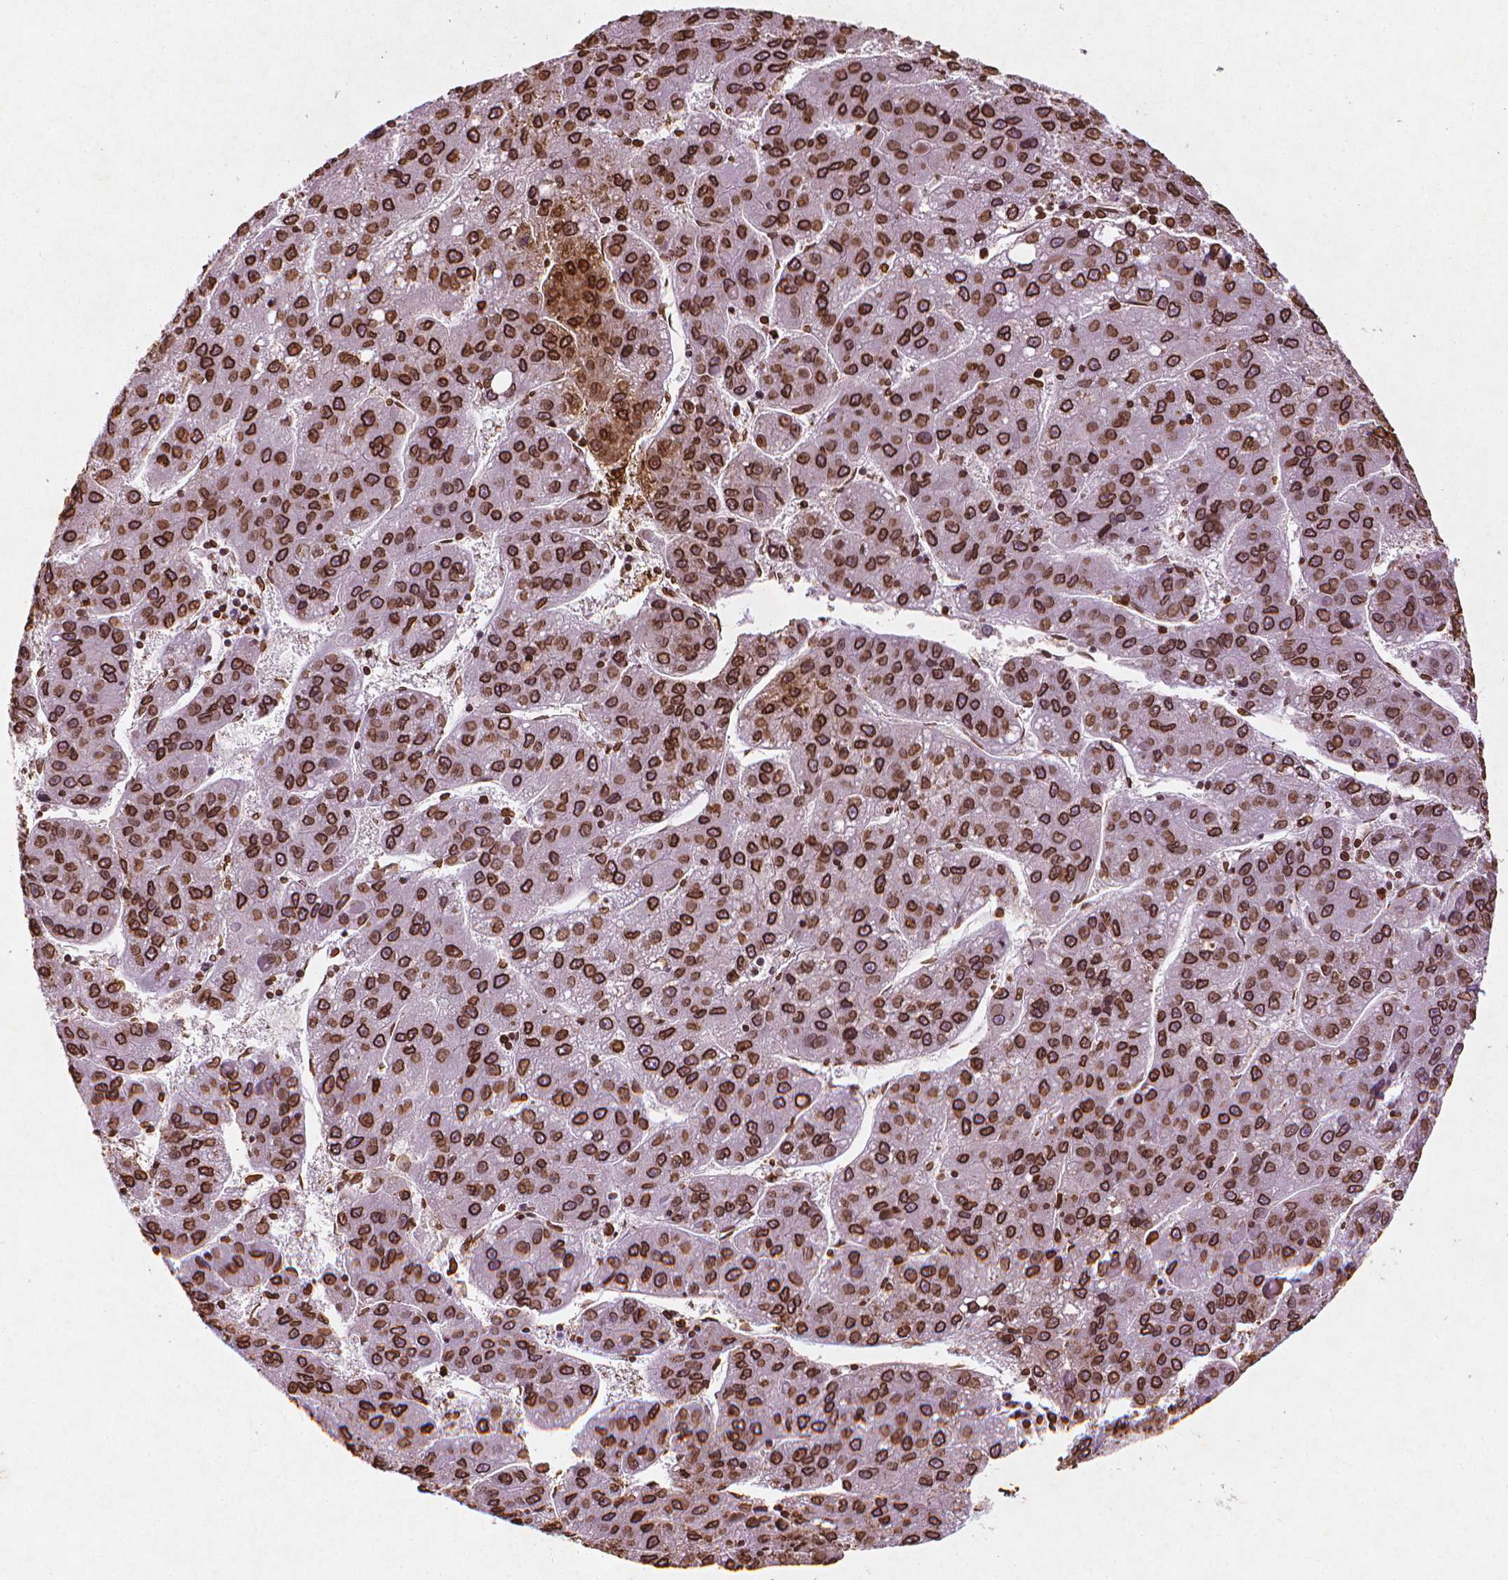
{"staining": {"intensity": "strong", "quantity": ">75%", "location": "cytoplasmic/membranous,nuclear"}, "tissue": "liver cancer", "cell_type": "Tumor cells", "image_type": "cancer", "snomed": [{"axis": "morphology", "description": "Carcinoma, Hepatocellular, NOS"}, {"axis": "topography", "description": "Liver"}], "caption": "Immunohistochemistry of liver hepatocellular carcinoma demonstrates high levels of strong cytoplasmic/membranous and nuclear staining in approximately >75% of tumor cells. (Brightfield microscopy of DAB IHC at high magnification).", "gene": "LMNB1", "patient": {"sex": "female", "age": 82}}